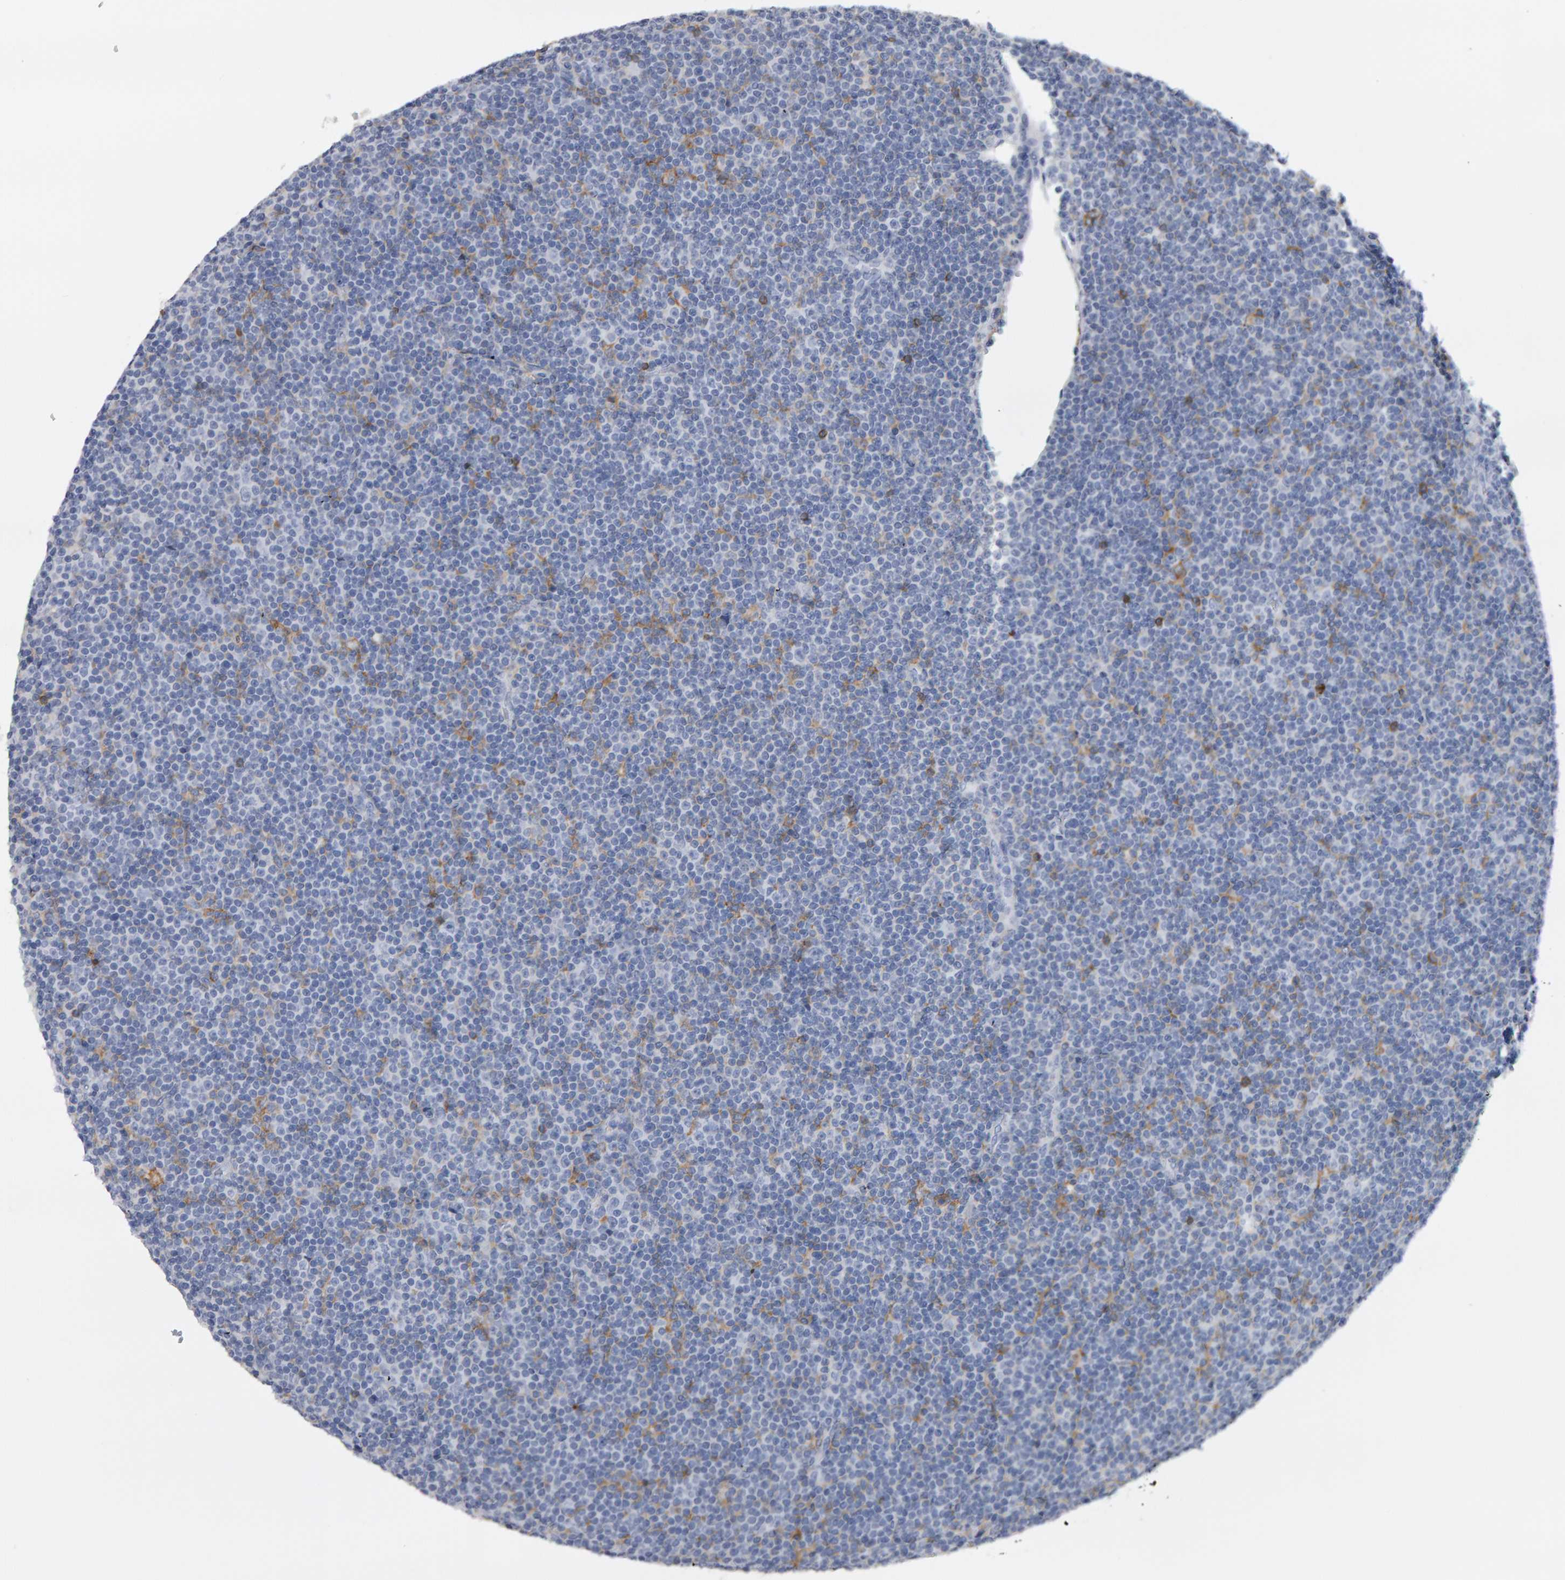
{"staining": {"intensity": "negative", "quantity": "none", "location": "none"}, "tissue": "lymphoma", "cell_type": "Tumor cells", "image_type": "cancer", "snomed": [{"axis": "morphology", "description": "Malignant lymphoma, non-Hodgkin's type, Low grade"}, {"axis": "topography", "description": "Lymph node"}], "caption": "Protein analysis of lymphoma reveals no significant positivity in tumor cells. Brightfield microscopy of immunohistochemistry stained with DAB (3,3'-diaminobenzidine) (brown) and hematoxylin (blue), captured at high magnification.", "gene": "CD38", "patient": {"sex": "female", "age": 67}}